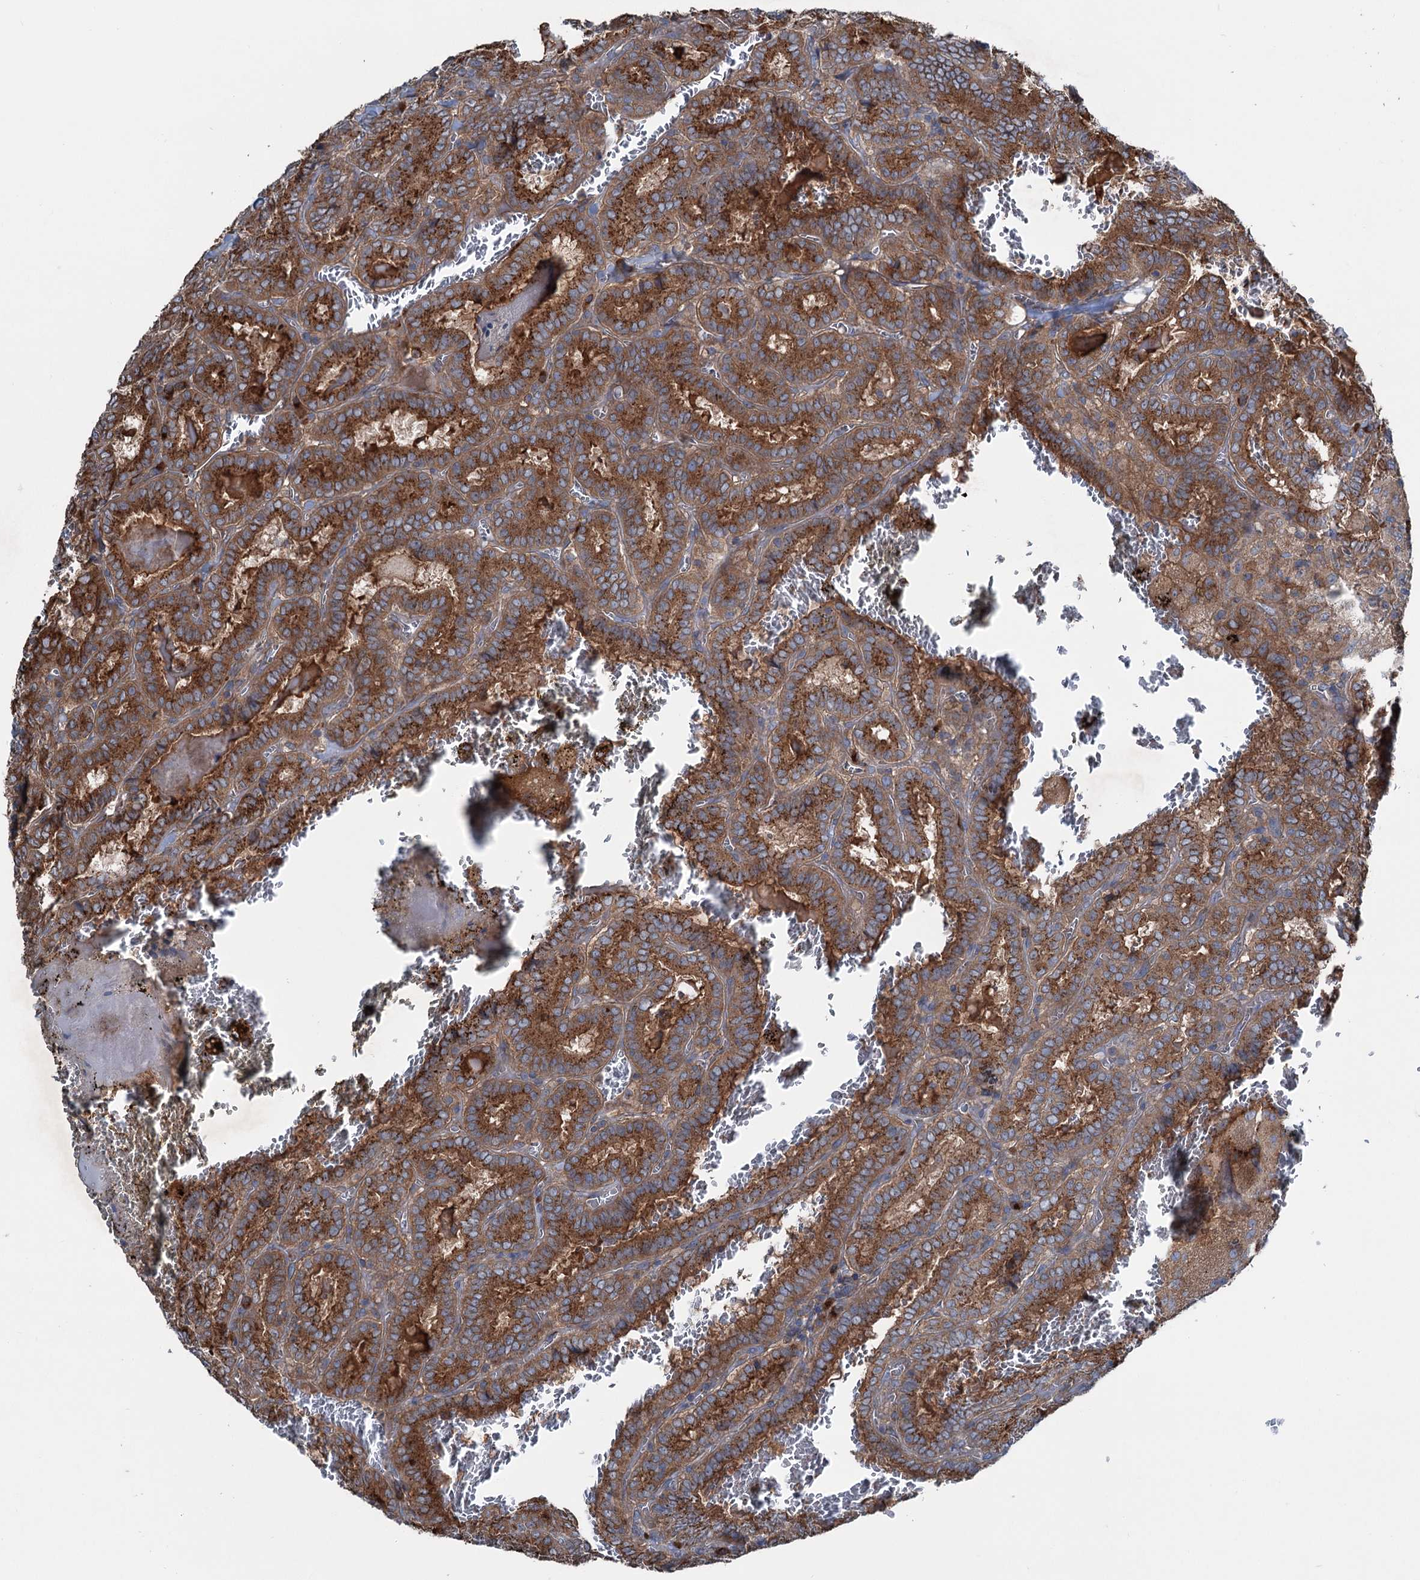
{"staining": {"intensity": "strong", "quantity": ">75%", "location": "cytoplasmic/membranous"}, "tissue": "thyroid cancer", "cell_type": "Tumor cells", "image_type": "cancer", "snomed": [{"axis": "morphology", "description": "Papillary adenocarcinoma, NOS"}, {"axis": "topography", "description": "Thyroid gland"}], "caption": "An image of human thyroid cancer stained for a protein reveals strong cytoplasmic/membranous brown staining in tumor cells.", "gene": "CALCOCO1", "patient": {"sex": "female", "age": 72}}